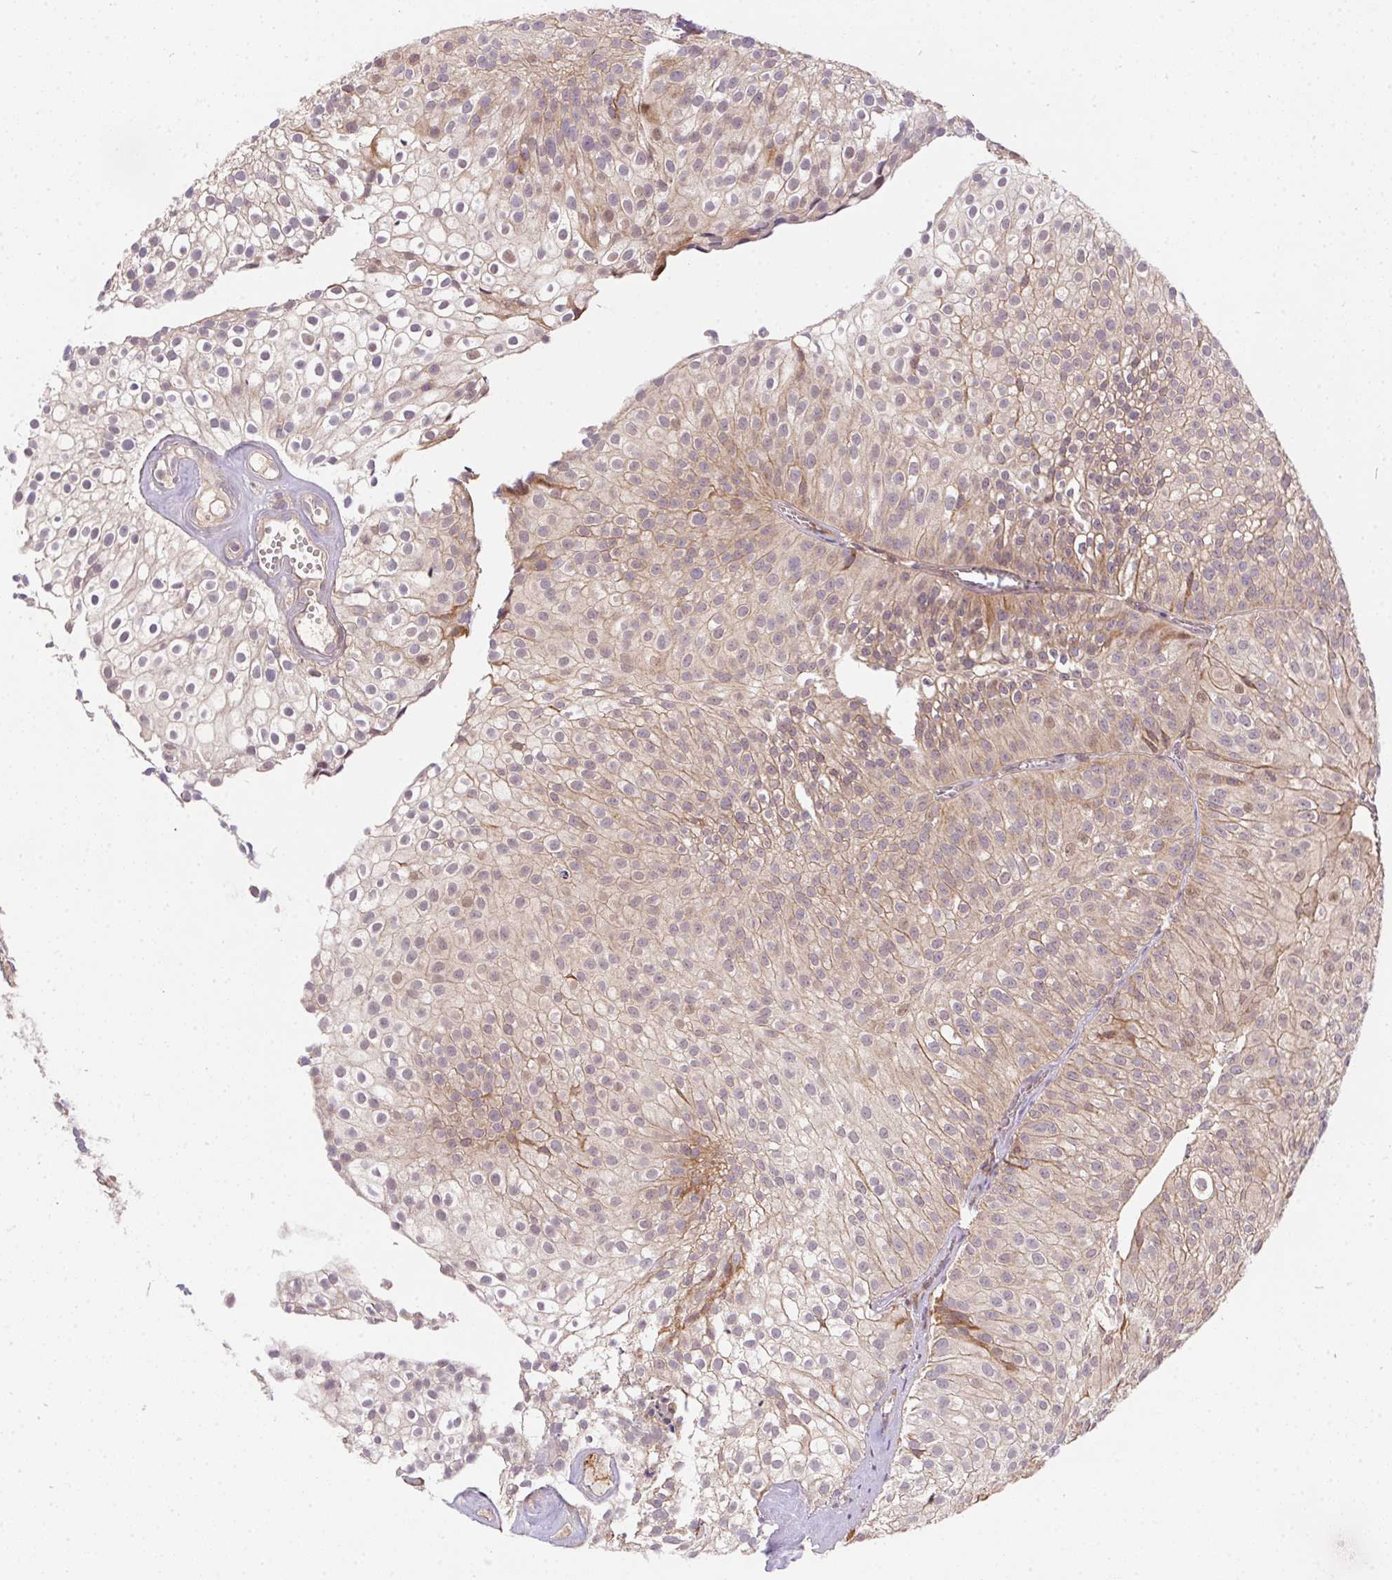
{"staining": {"intensity": "weak", "quantity": "<25%", "location": "cytoplasmic/membranous"}, "tissue": "urothelial cancer", "cell_type": "Tumor cells", "image_type": "cancer", "snomed": [{"axis": "morphology", "description": "Urothelial carcinoma, Low grade"}, {"axis": "topography", "description": "Urinary bladder"}], "caption": "An immunohistochemistry photomicrograph of low-grade urothelial carcinoma is shown. There is no staining in tumor cells of low-grade urothelial carcinoma.", "gene": "NUDT16", "patient": {"sex": "male", "age": 70}}